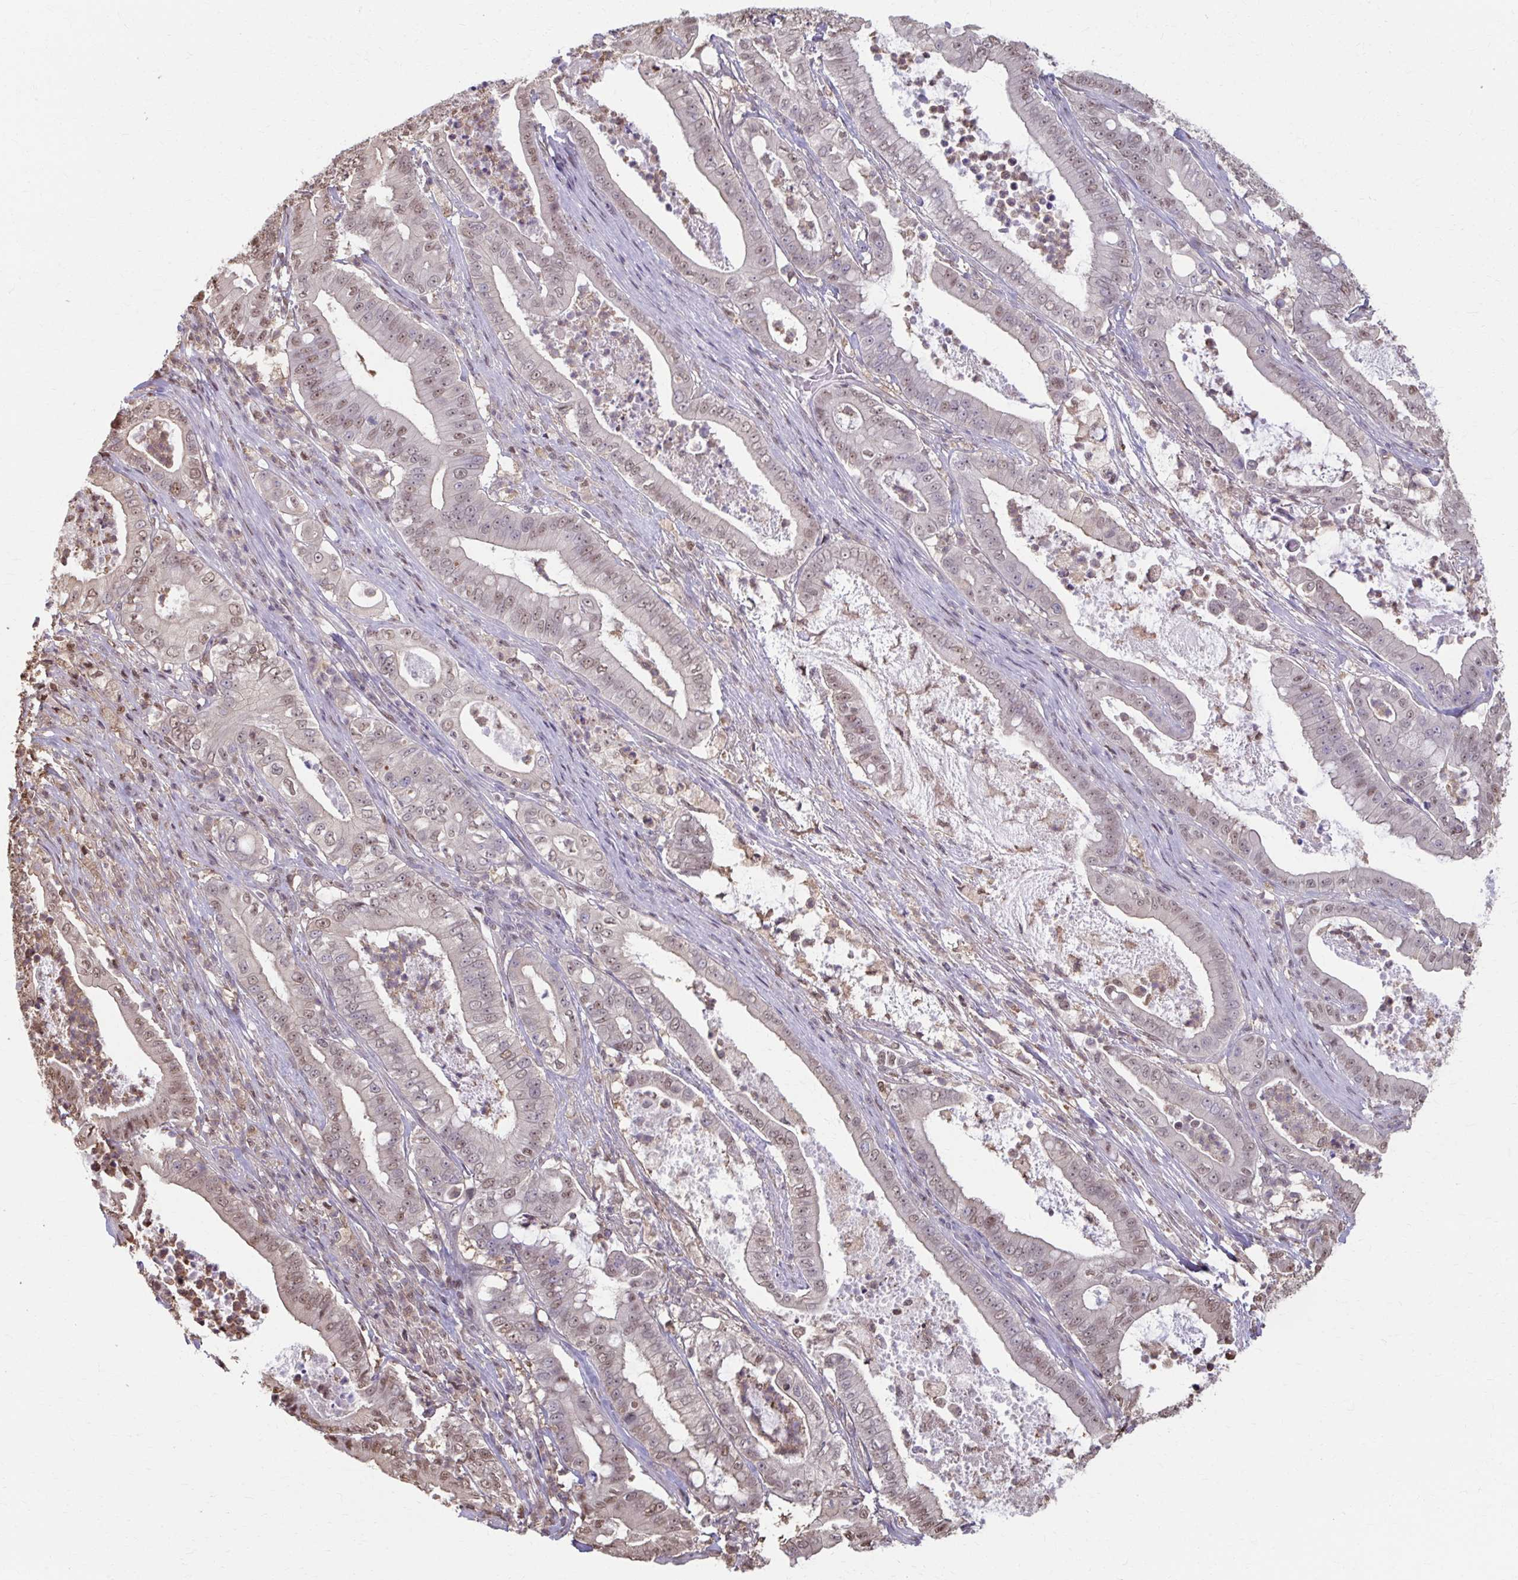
{"staining": {"intensity": "weak", "quantity": ">75%", "location": "nuclear"}, "tissue": "pancreatic cancer", "cell_type": "Tumor cells", "image_type": "cancer", "snomed": [{"axis": "morphology", "description": "Adenocarcinoma, NOS"}, {"axis": "topography", "description": "Pancreas"}], "caption": "High-power microscopy captured an immunohistochemistry (IHC) image of adenocarcinoma (pancreatic), revealing weak nuclear positivity in about >75% of tumor cells.", "gene": "ING4", "patient": {"sex": "male", "age": 71}}